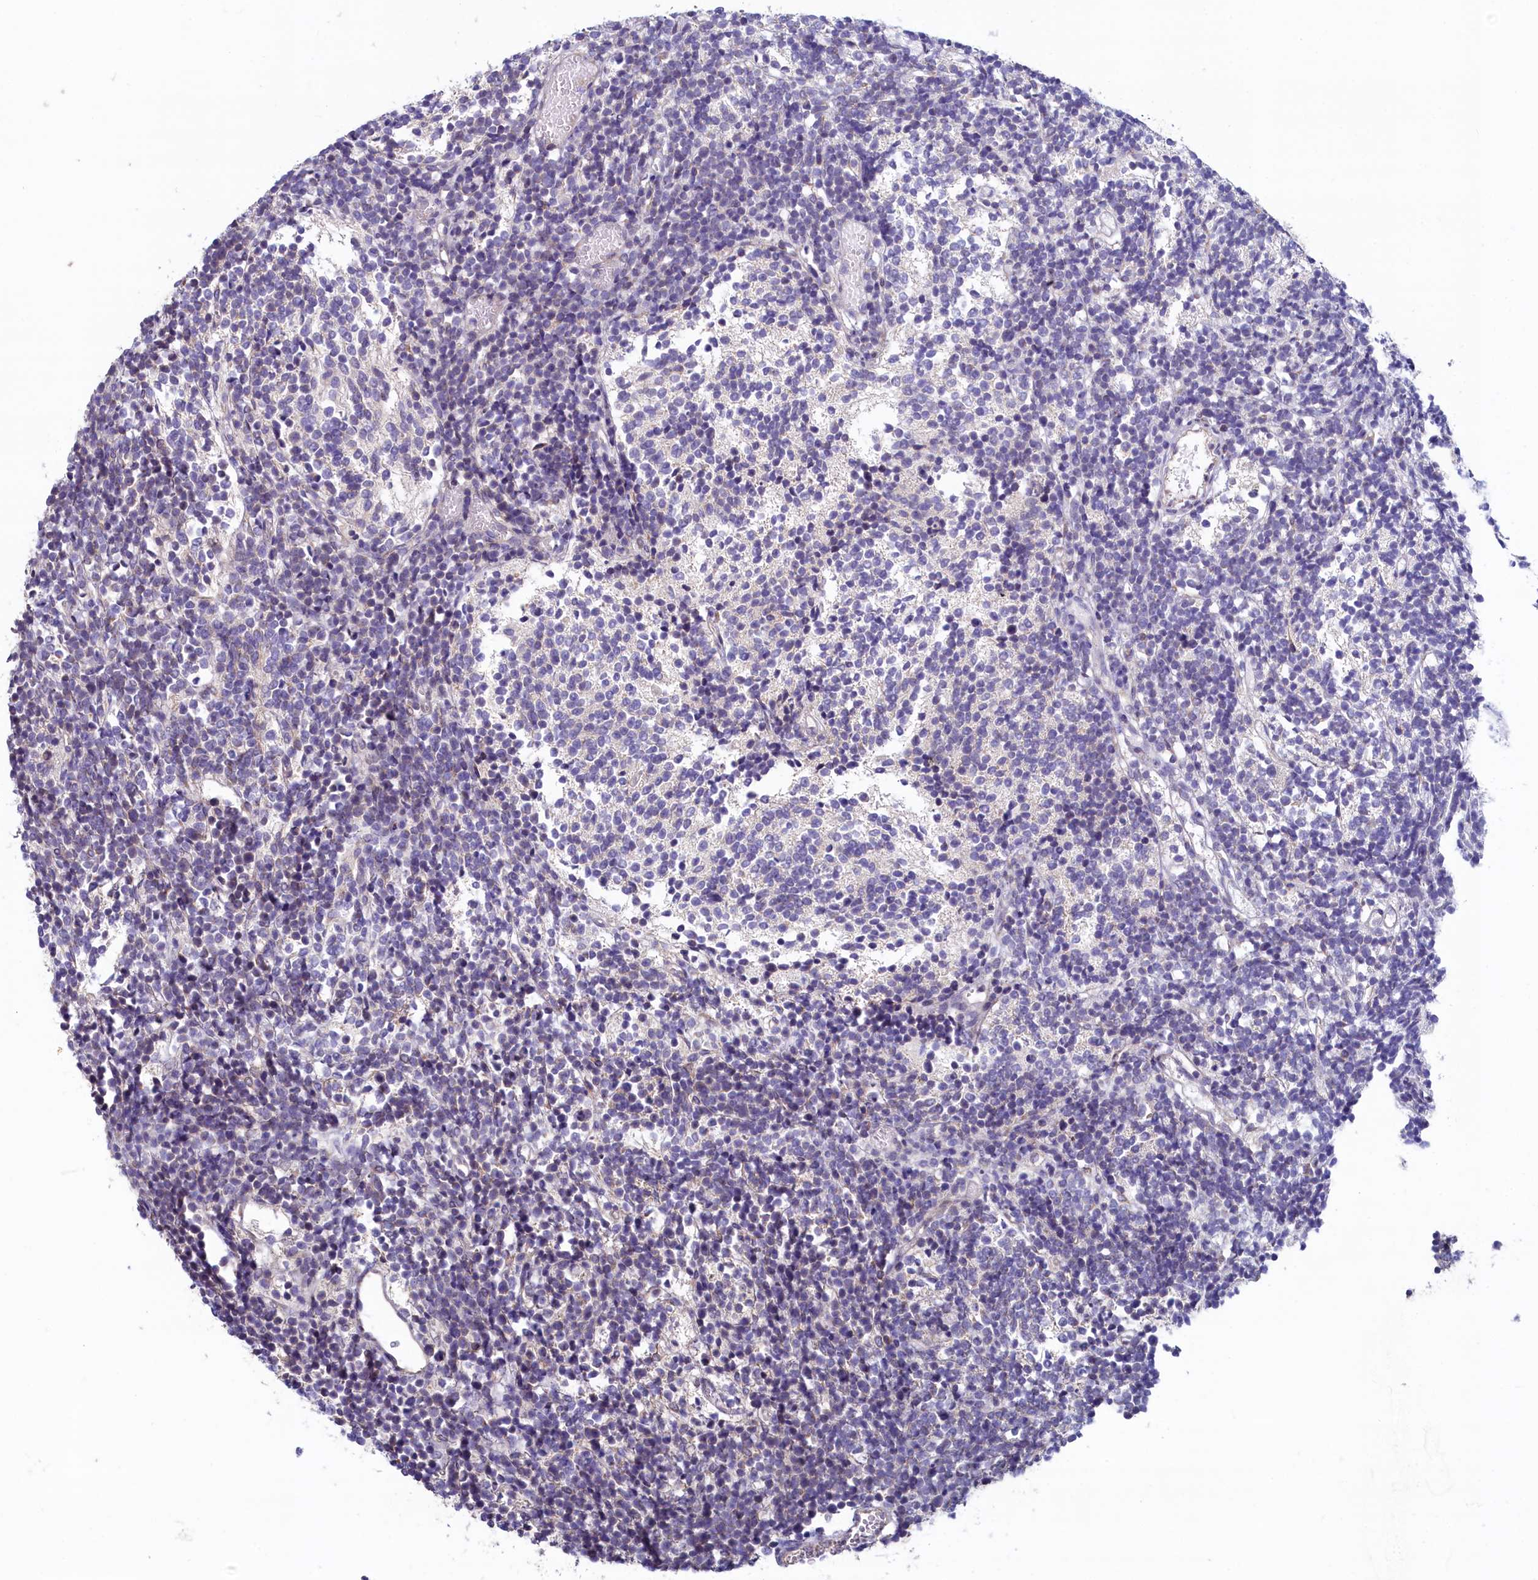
{"staining": {"intensity": "weak", "quantity": "<25%", "location": "cytoplasmic/membranous"}, "tissue": "glioma", "cell_type": "Tumor cells", "image_type": "cancer", "snomed": [{"axis": "morphology", "description": "Glioma, malignant, Low grade"}, {"axis": "topography", "description": "Brain"}], "caption": "There is no significant expression in tumor cells of glioma.", "gene": "SPATA2L", "patient": {"sex": "female", "age": 1}}